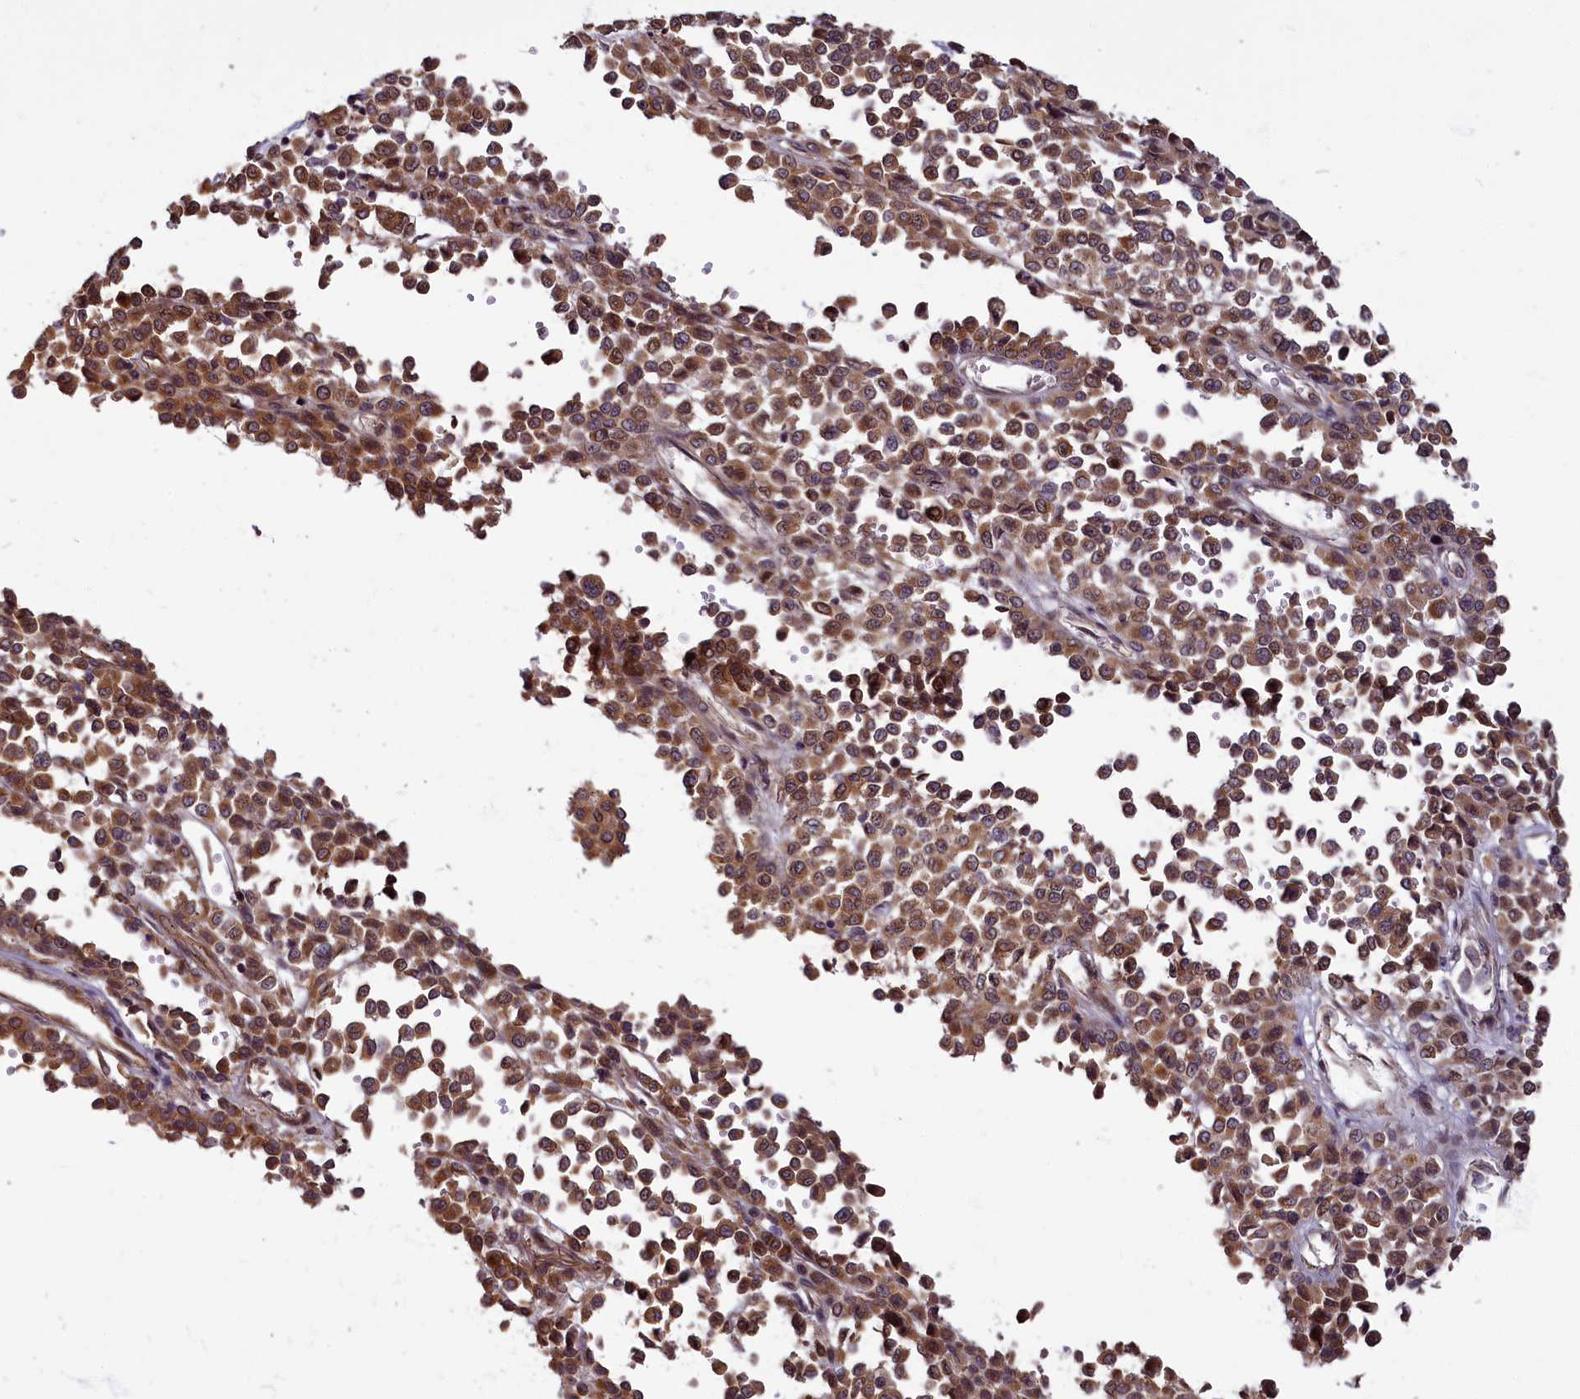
{"staining": {"intensity": "moderate", "quantity": ">75%", "location": "cytoplasmic/membranous,nuclear"}, "tissue": "melanoma", "cell_type": "Tumor cells", "image_type": "cancer", "snomed": [{"axis": "morphology", "description": "Malignant melanoma, Metastatic site"}, {"axis": "topography", "description": "Pancreas"}], "caption": "This histopathology image exhibits immunohistochemistry (IHC) staining of melanoma, with medium moderate cytoplasmic/membranous and nuclear staining in approximately >75% of tumor cells.", "gene": "MYCBP", "patient": {"sex": "female", "age": 30}}